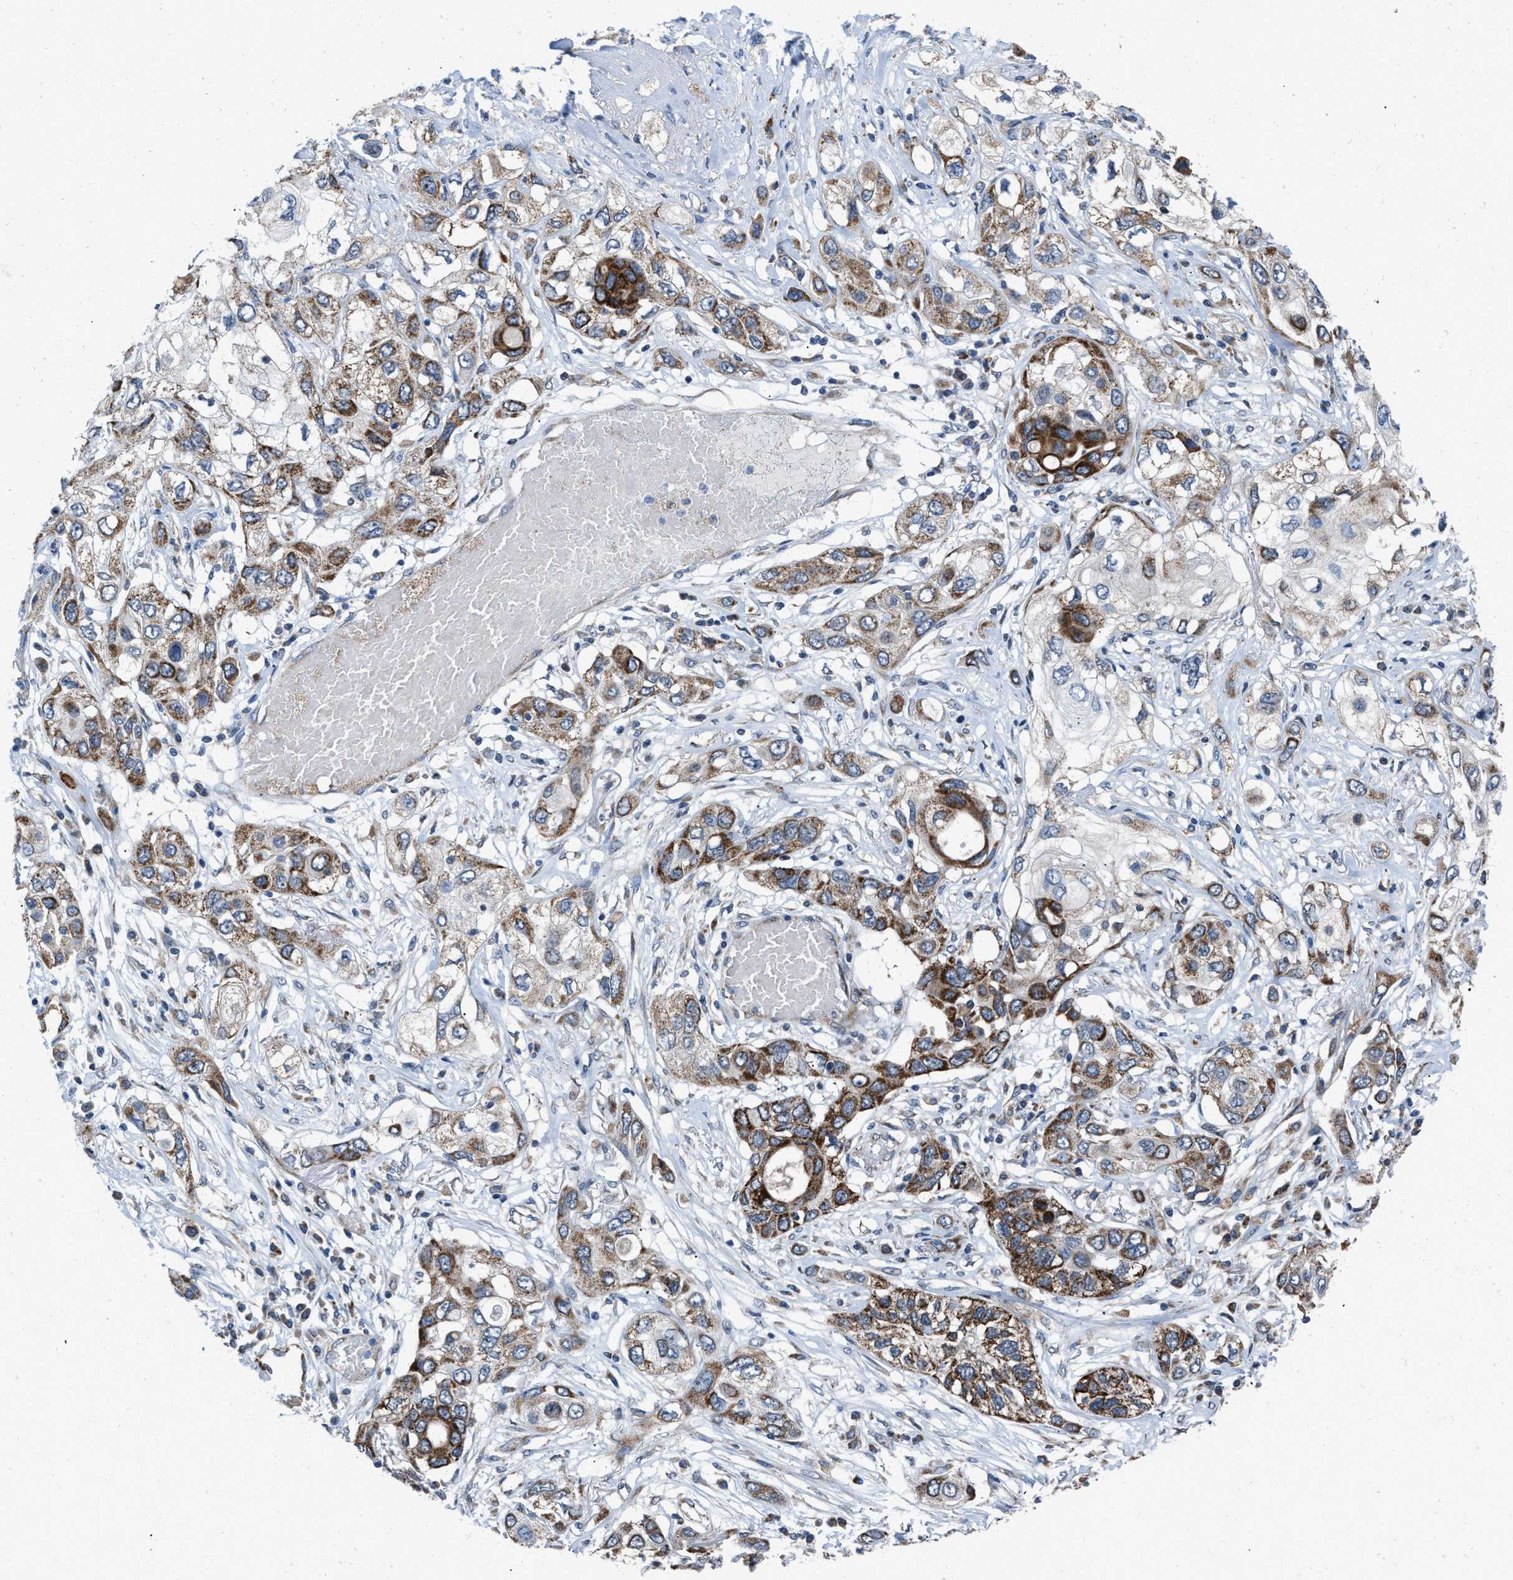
{"staining": {"intensity": "strong", "quantity": "25%-75%", "location": "cytoplasmic/membranous"}, "tissue": "lung cancer", "cell_type": "Tumor cells", "image_type": "cancer", "snomed": [{"axis": "morphology", "description": "Squamous cell carcinoma, NOS"}, {"axis": "topography", "description": "Lung"}], "caption": "Immunohistochemical staining of lung cancer (squamous cell carcinoma) displays high levels of strong cytoplasmic/membranous positivity in approximately 25%-75% of tumor cells. (brown staining indicates protein expression, while blue staining denotes nuclei).", "gene": "AKAP1", "patient": {"sex": "male", "age": 71}}